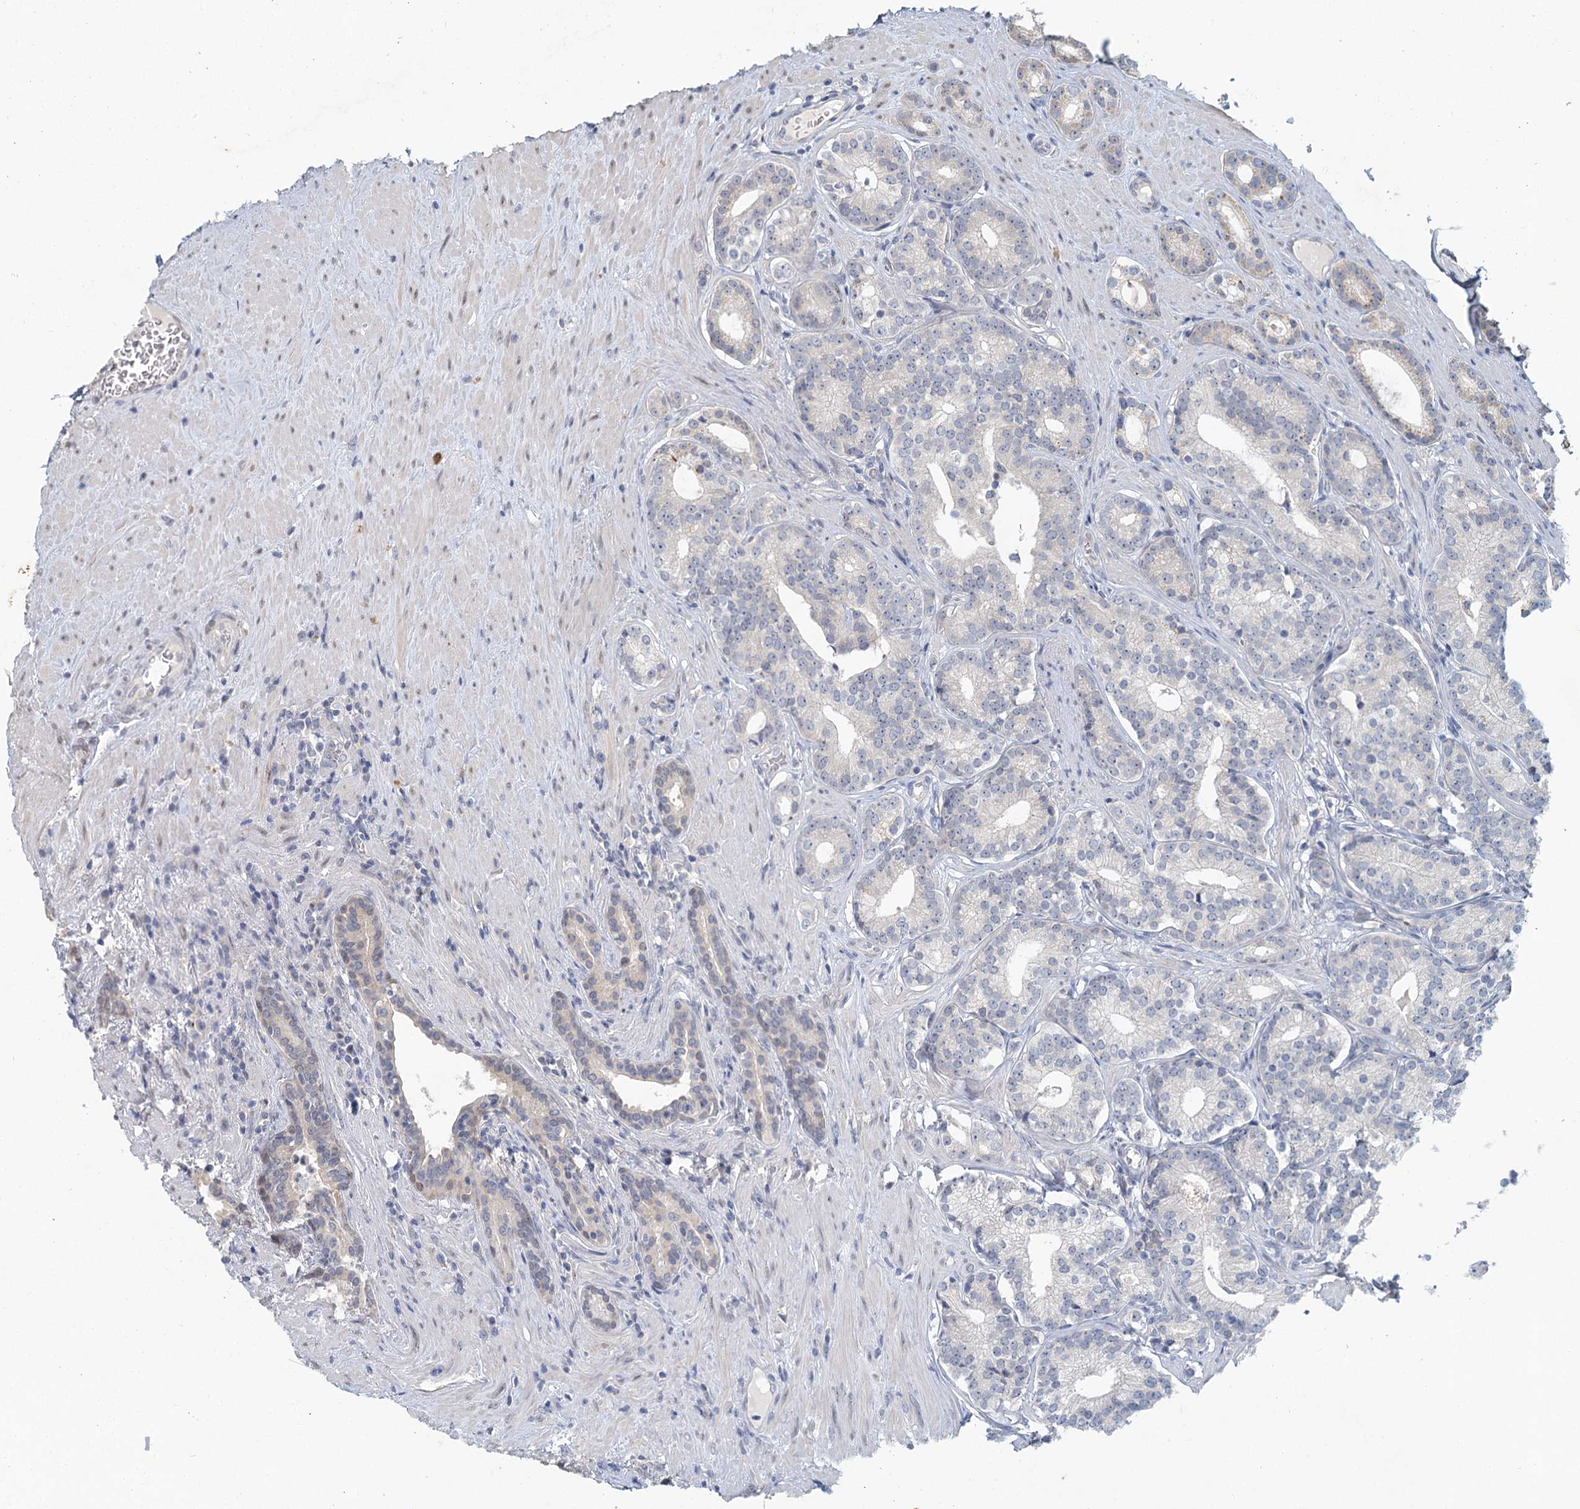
{"staining": {"intensity": "negative", "quantity": "none", "location": "none"}, "tissue": "prostate cancer", "cell_type": "Tumor cells", "image_type": "cancer", "snomed": [{"axis": "morphology", "description": "Adenocarcinoma, Low grade"}, {"axis": "topography", "description": "Prostate"}], "caption": "The histopathology image shows no staining of tumor cells in low-grade adenocarcinoma (prostate).", "gene": "MYO7B", "patient": {"sex": "male", "age": 71}}